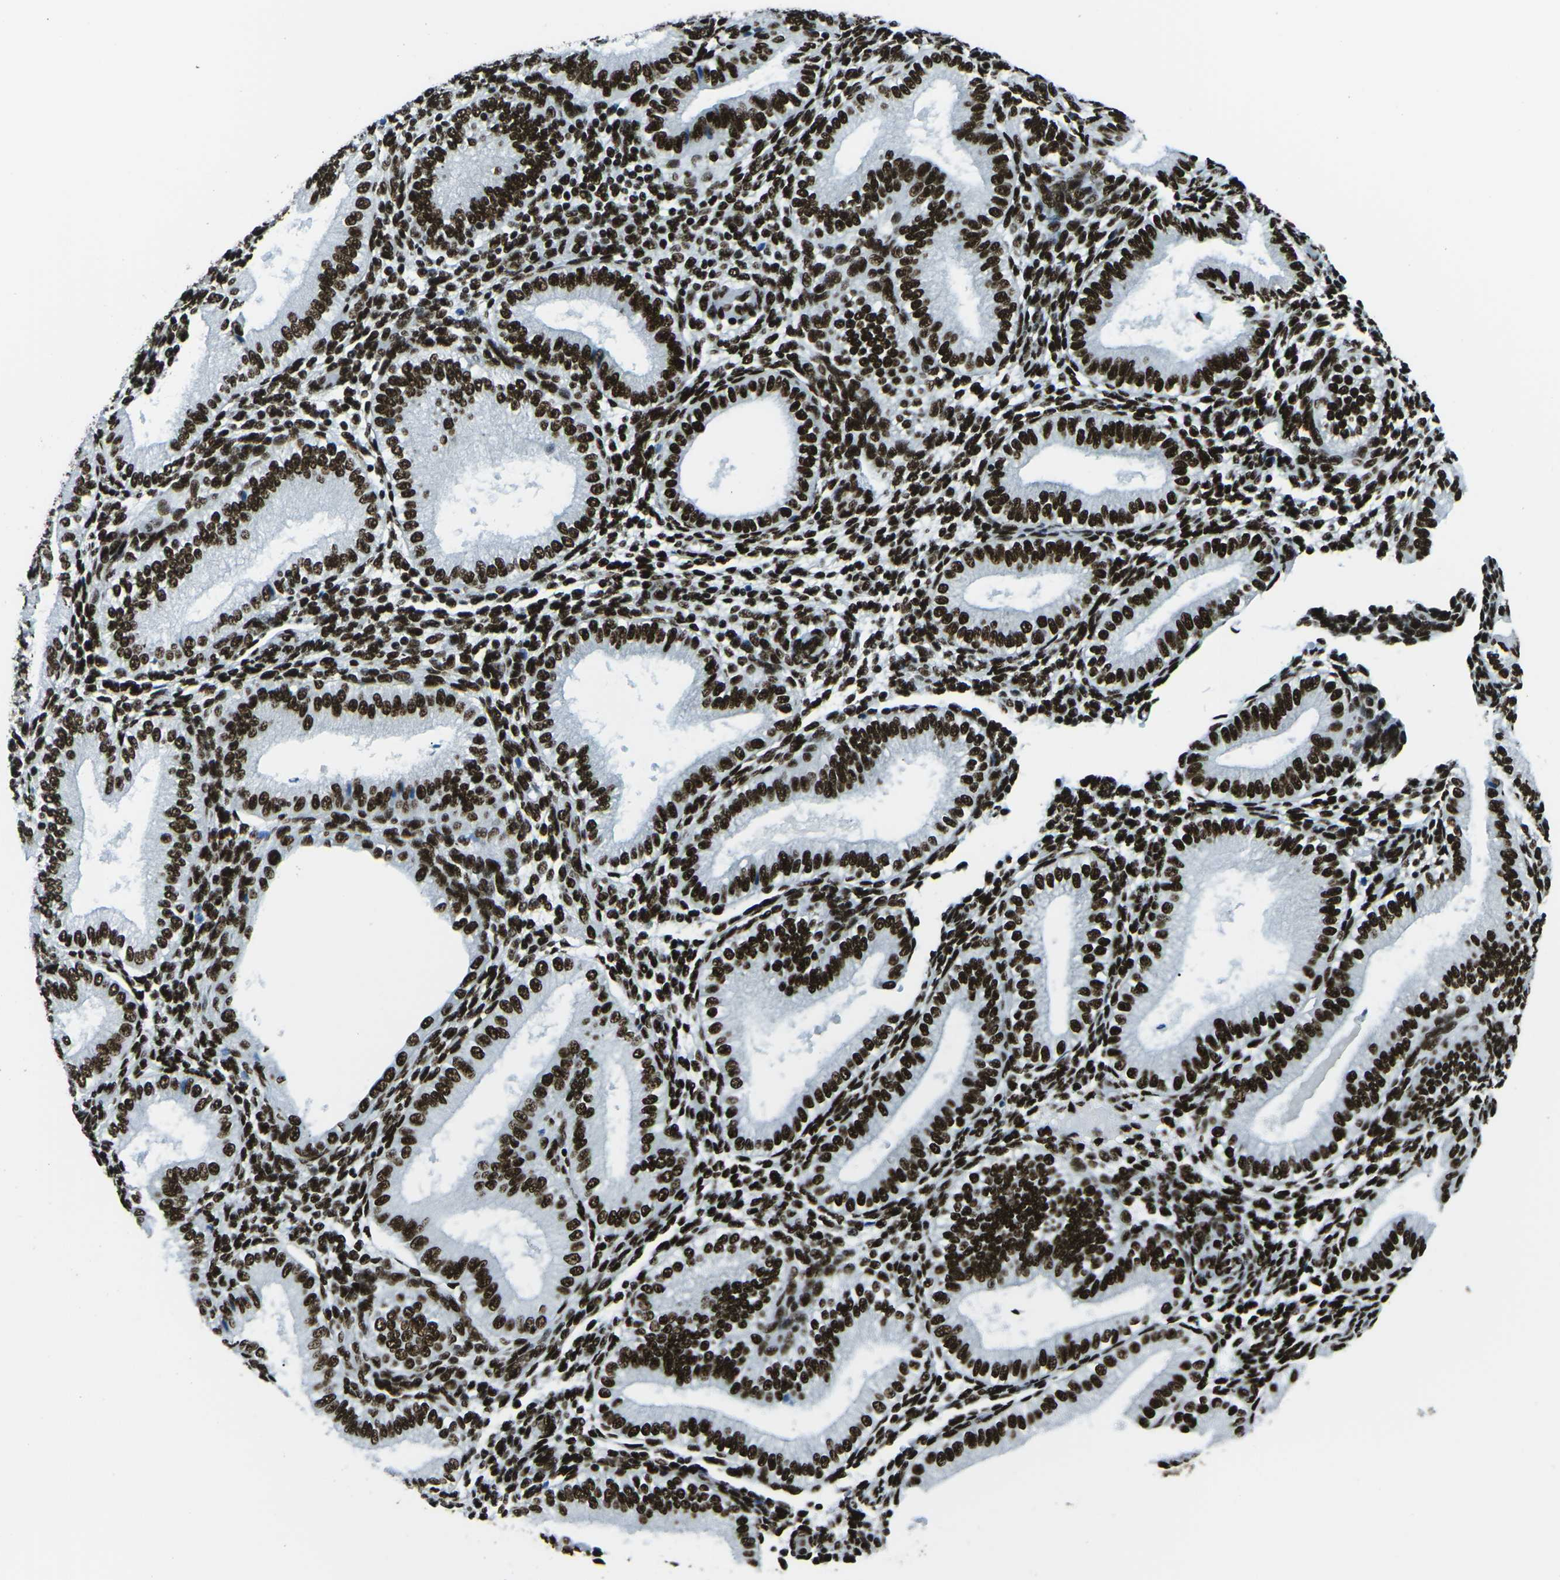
{"staining": {"intensity": "strong", "quantity": ">75%", "location": "nuclear"}, "tissue": "endometrium", "cell_type": "Cells in endometrial stroma", "image_type": "normal", "snomed": [{"axis": "morphology", "description": "Normal tissue, NOS"}, {"axis": "topography", "description": "Endometrium"}], "caption": "Cells in endometrial stroma exhibit strong nuclear expression in approximately >75% of cells in unremarkable endometrium.", "gene": "HNRNPL", "patient": {"sex": "female", "age": 39}}